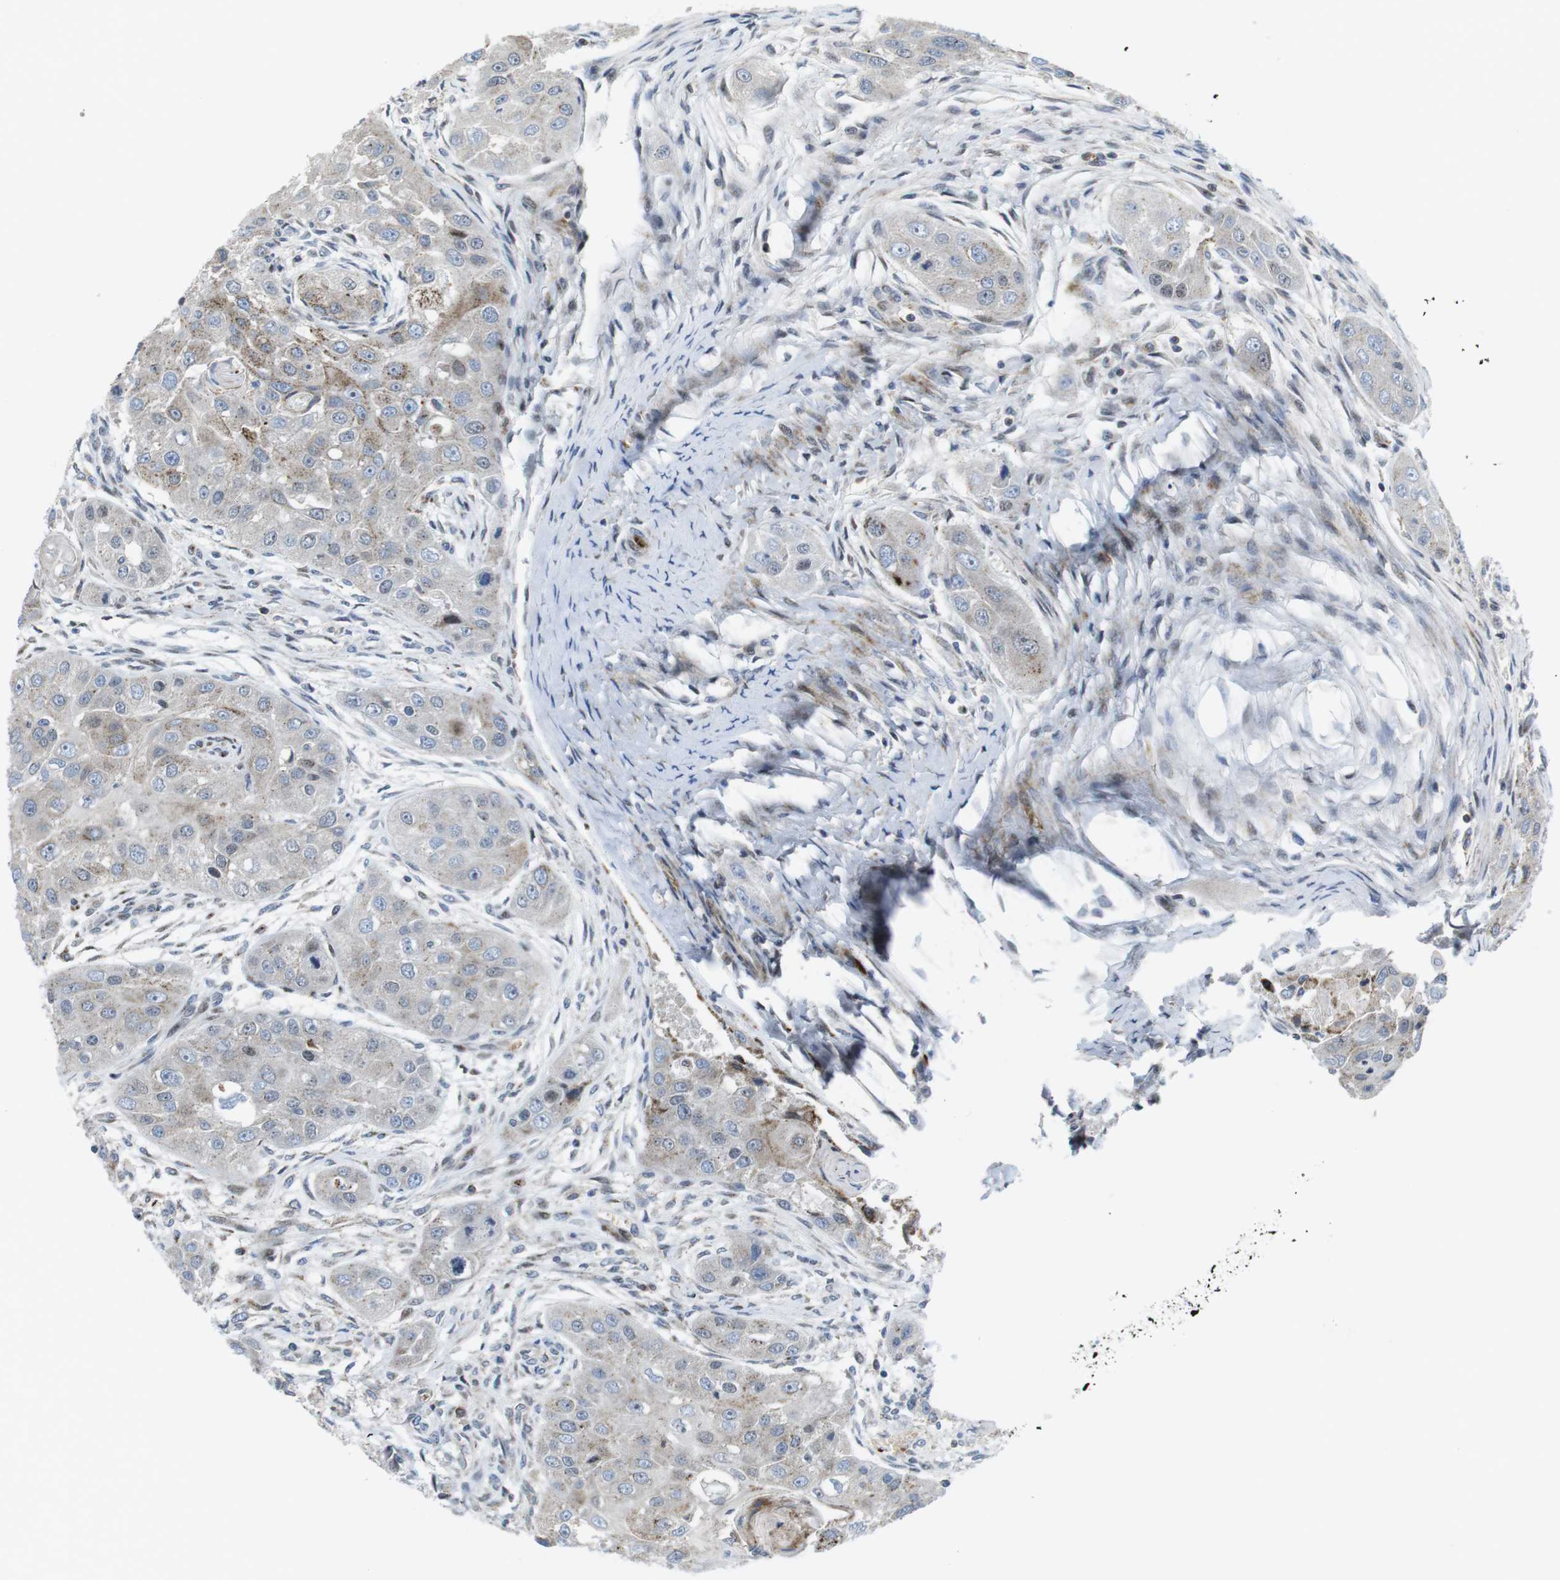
{"staining": {"intensity": "negative", "quantity": "none", "location": "none"}, "tissue": "head and neck cancer", "cell_type": "Tumor cells", "image_type": "cancer", "snomed": [{"axis": "morphology", "description": "Normal tissue, NOS"}, {"axis": "morphology", "description": "Squamous cell carcinoma, NOS"}, {"axis": "topography", "description": "Skeletal muscle"}, {"axis": "topography", "description": "Head-Neck"}], "caption": "Tumor cells are negative for brown protein staining in head and neck squamous cell carcinoma.", "gene": "CUL7", "patient": {"sex": "male", "age": 51}}